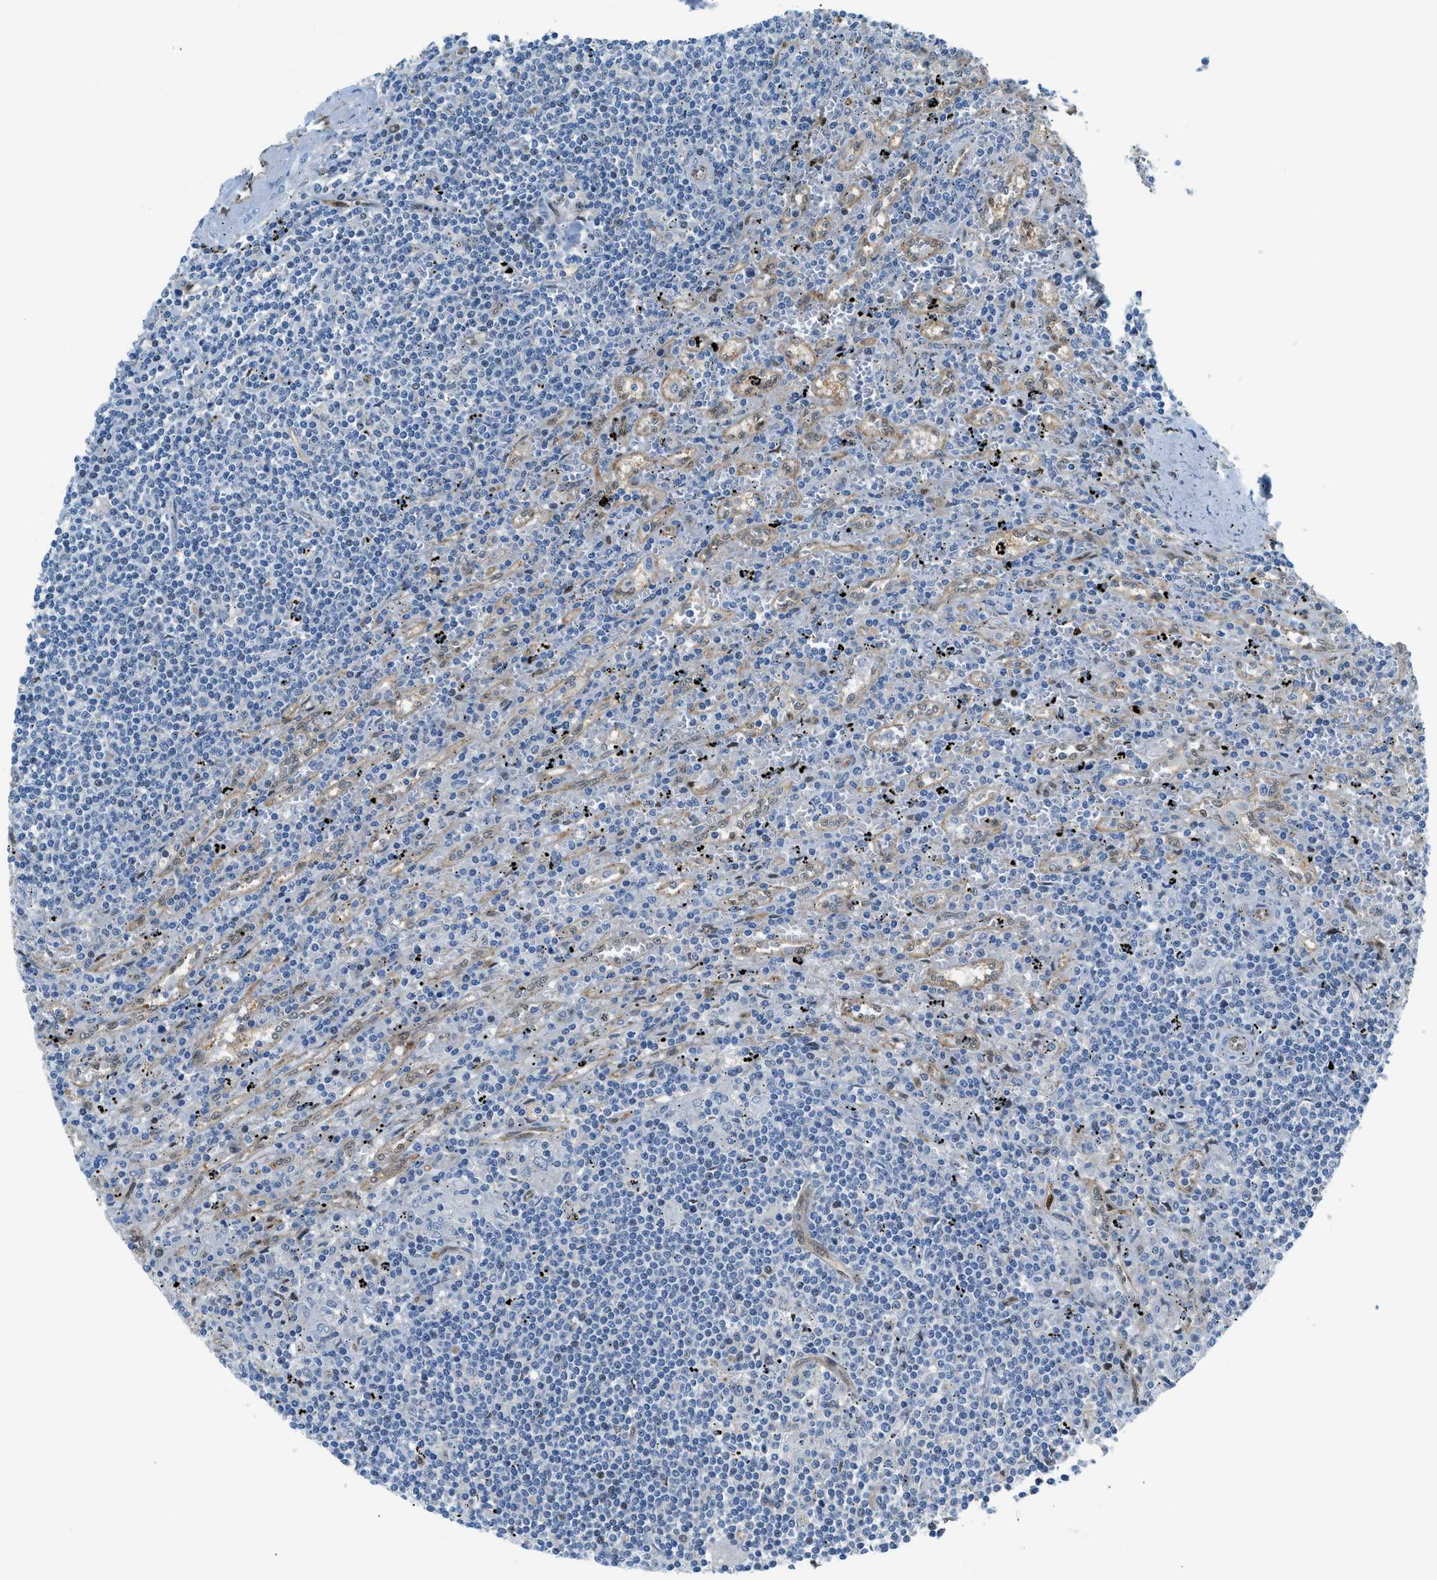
{"staining": {"intensity": "negative", "quantity": "none", "location": "none"}, "tissue": "lymphoma", "cell_type": "Tumor cells", "image_type": "cancer", "snomed": [{"axis": "morphology", "description": "Malignant lymphoma, non-Hodgkin's type, Low grade"}, {"axis": "topography", "description": "Spleen"}], "caption": "Immunohistochemical staining of lymphoma reveals no significant staining in tumor cells.", "gene": "YWHAE", "patient": {"sex": "male", "age": 76}}